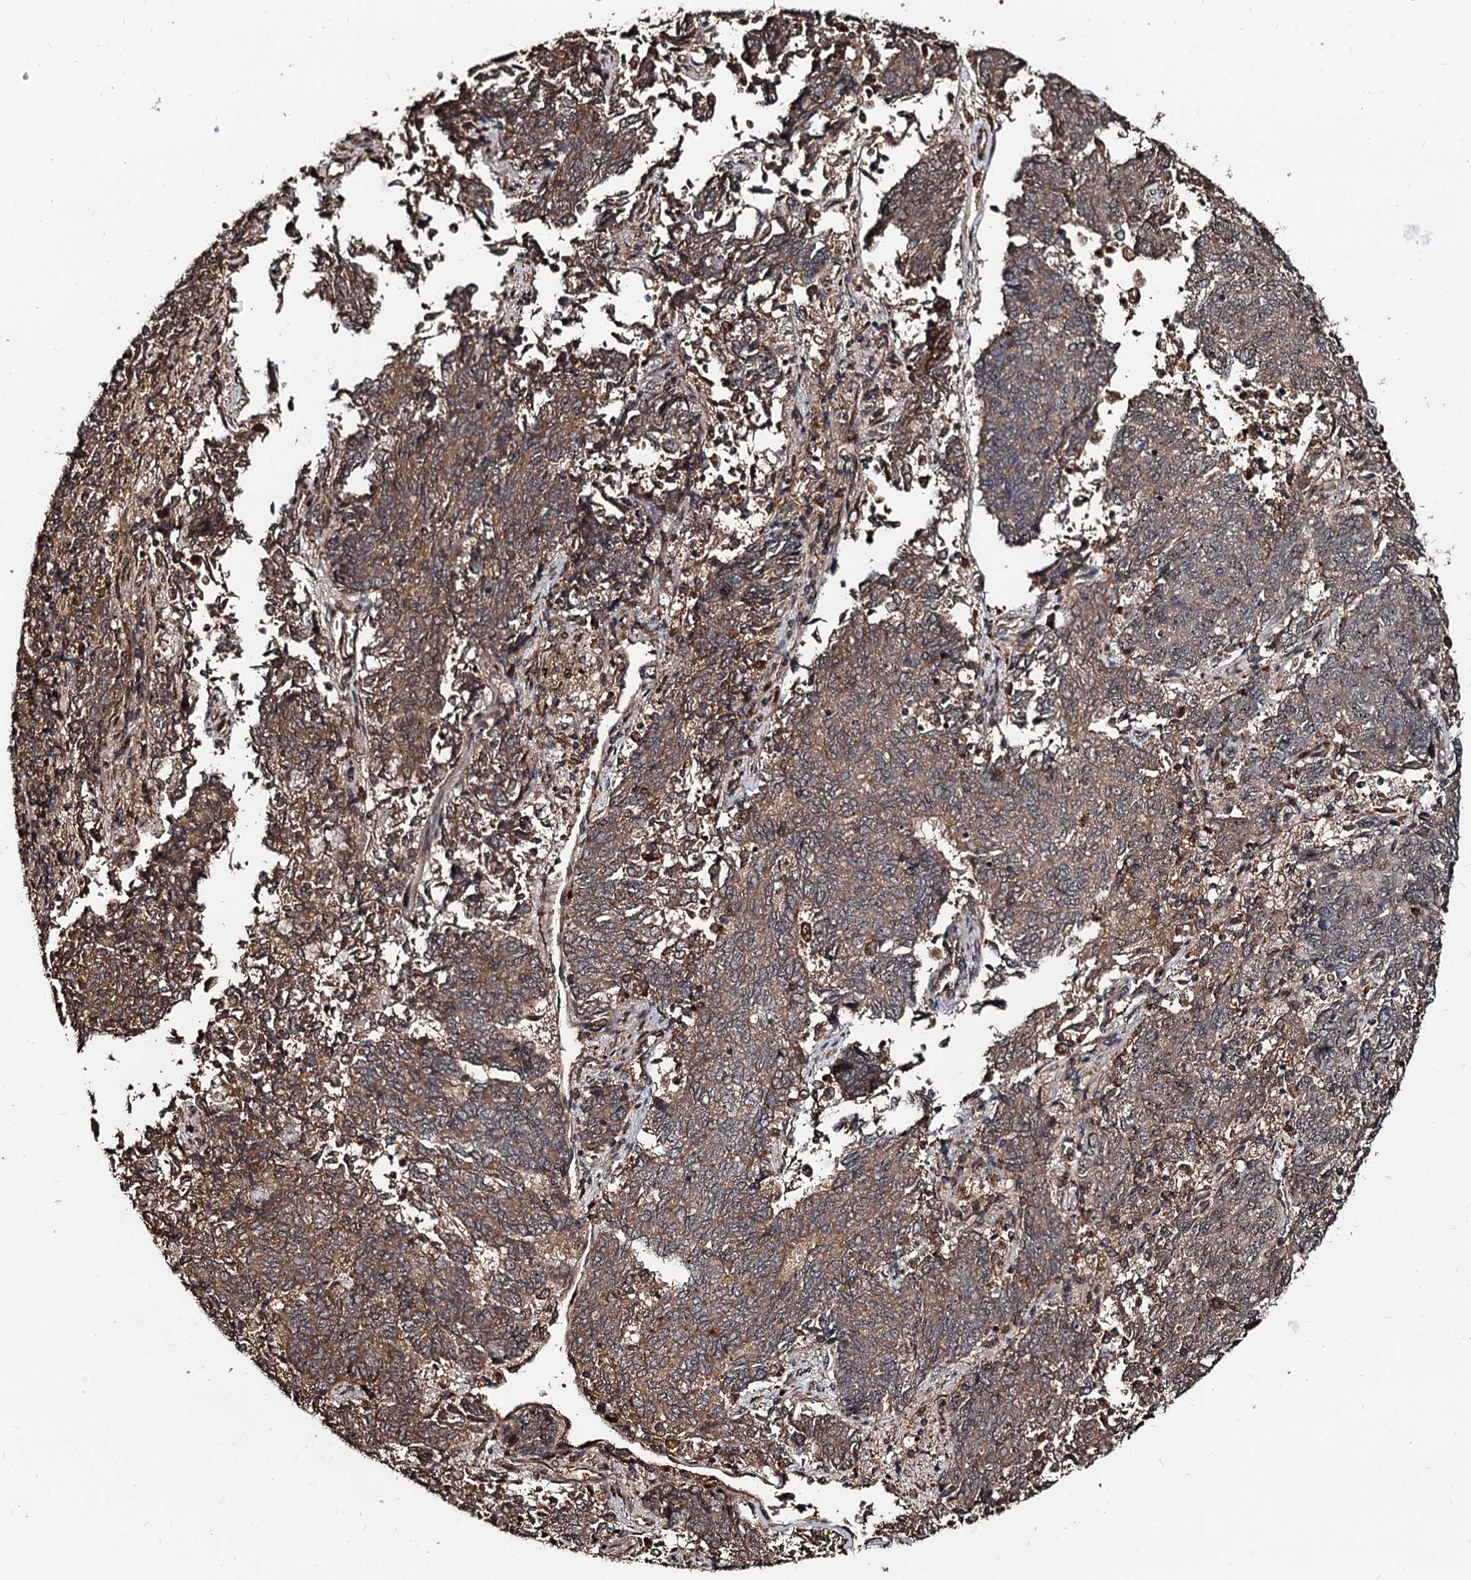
{"staining": {"intensity": "moderate", "quantity": ">75%", "location": "cytoplasmic/membranous"}, "tissue": "endometrial cancer", "cell_type": "Tumor cells", "image_type": "cancer", "snomed": [{"axis": "morphology", "description": "Adenocarcinoma, NOS"}, {"axis": "topography", "description": "Endometrium"}], "caption": "Tumor cells demonstrate medium levels of moderate cytoplasmic/membranous staining in about >75% of cells in human adenocarcinoma (endometrial). (IHC, brightfield microscopy, high magnification).", "gene": "CEP192", "patient": {"sex": "female", "age": 80}}